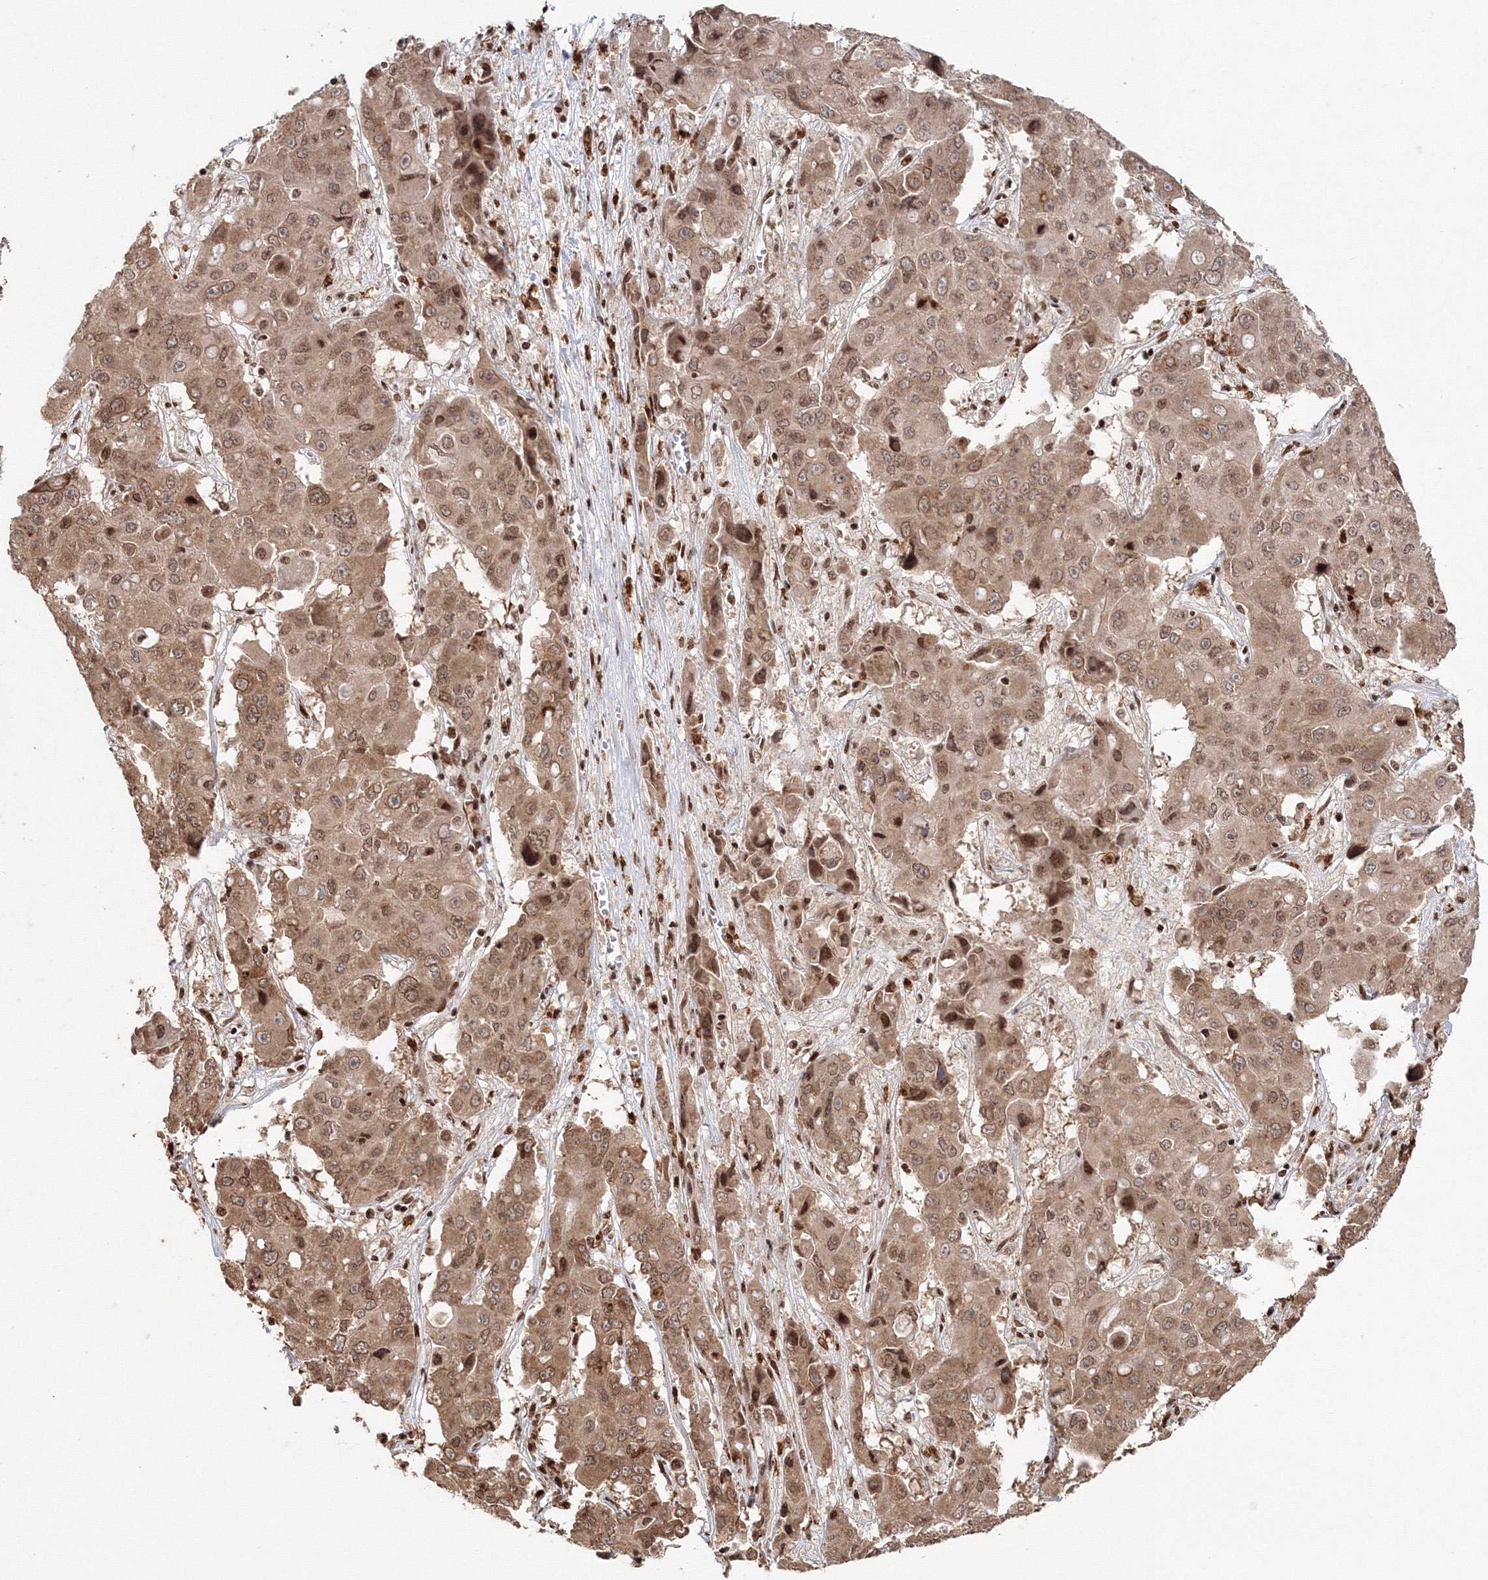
{"staining": {"intensity": "moderate", "quantity": ">75%", "location": "cytoplasmic/membranous,nuclear"}, "tissue": "liver cancer", "cell_type": "Tumor cells", "image_type": "cancer", "snomed": [{"axis": "morphology", "description": "Cholangiocarcinoma"}, {"axis": "topography", "description": "Liver"}], "caption": "Immunohistochemical staining of liver cholangiocarcinoma shows medium levels of moderate cytoplasmic/membranous and nuclear staining in approximately >75% of tumor cells.", "gene": "KIF20A", "patient": {"sex": "male", "age": 67}}